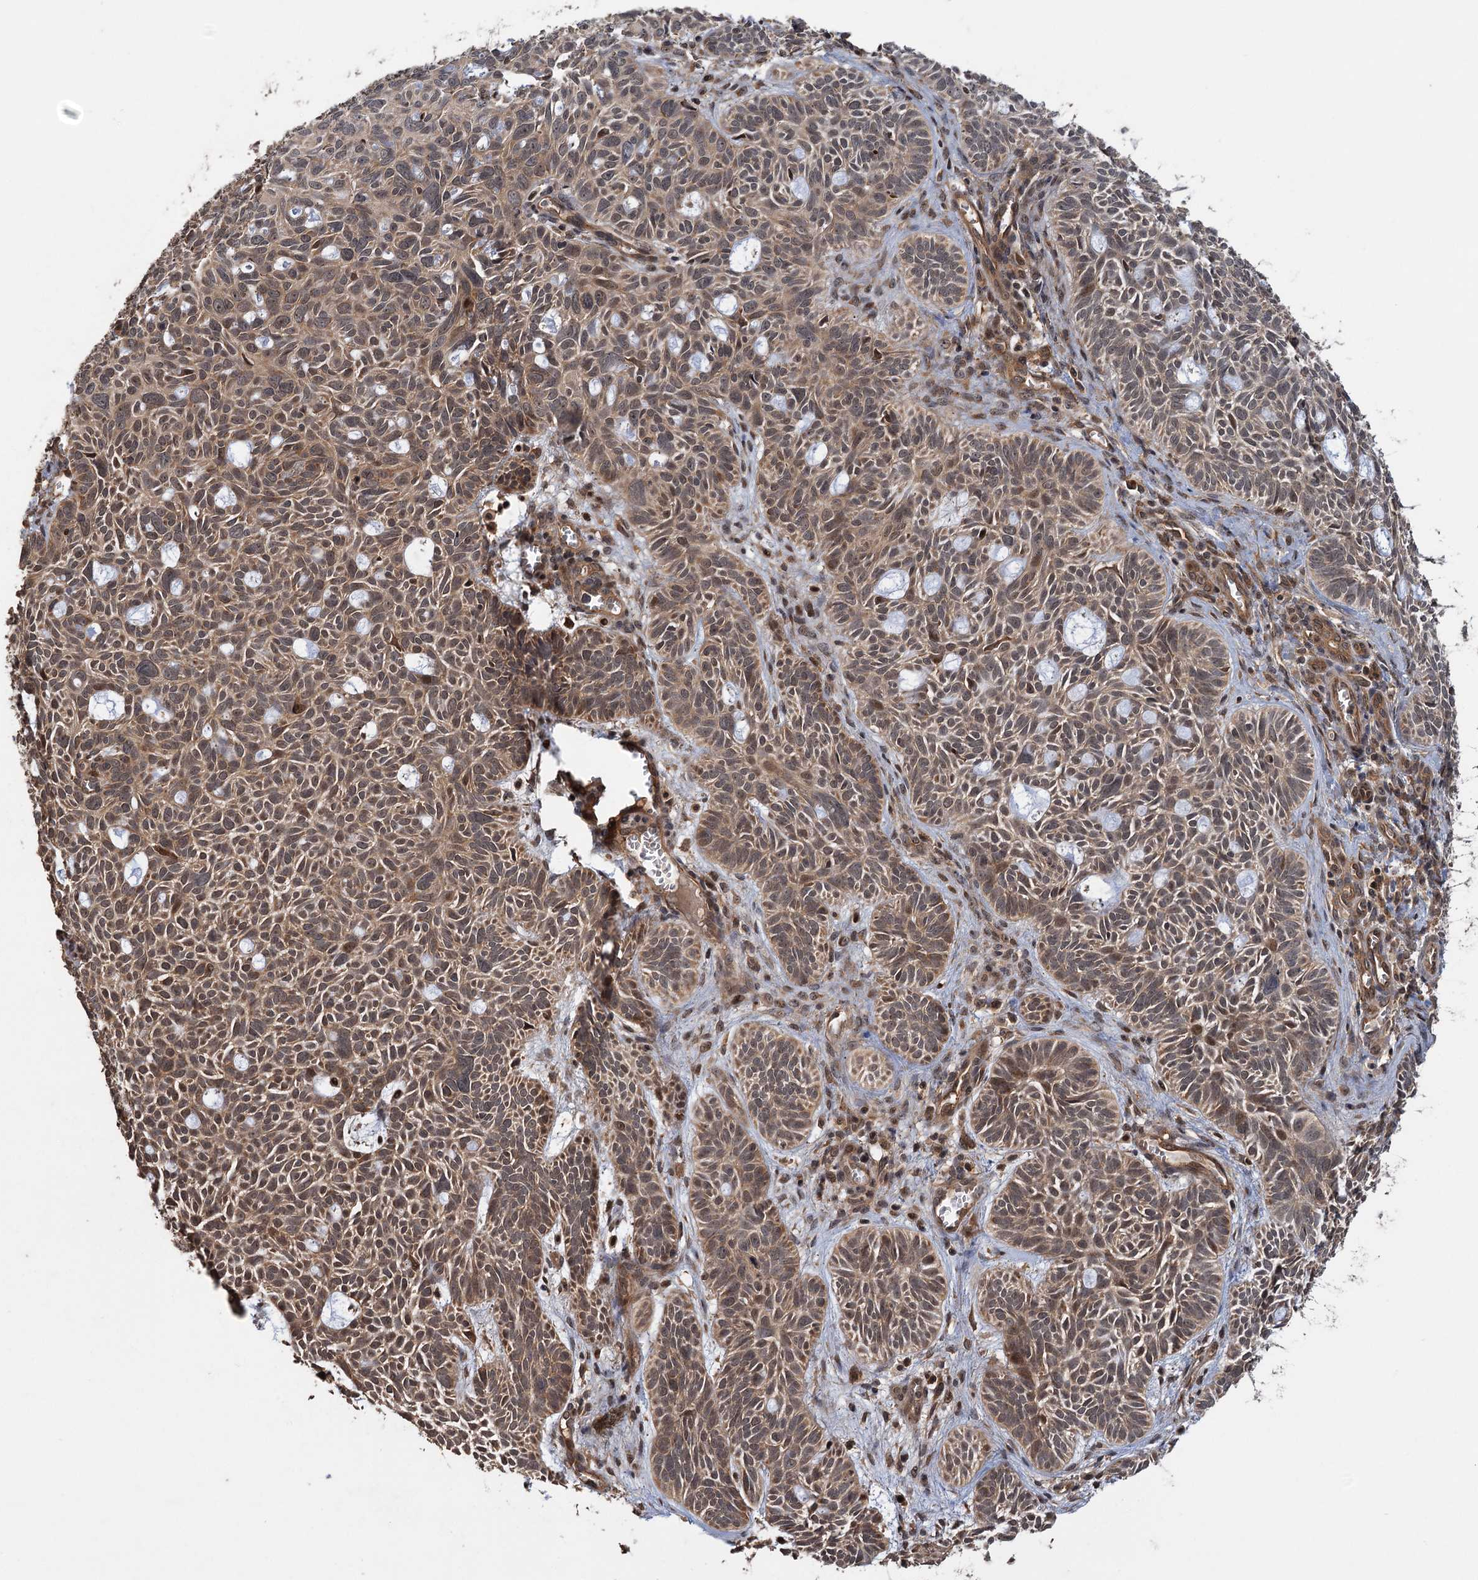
{"staining": {"intensity": "moderate", "quantity": ">75%", "location": "cytoplasmic/membranous"}, "tissue": "skin cancer", "cell_type": "Tumor cells", "image_type": "cancer", "snomed": [{"axis": "morphology", "description": "Basal cell carcinoma"}, {"axis": "topography", "description": "Skin"}], "caption": "Skin cancer tissue reveals moderate cytoplasmic/membranous positivity in about >75% of tumor cells, visualized by immunohistochemistry. Immunohistochemistry stains the protein of interest in brown and the nuclei are stained blue.", "gene": "KANSL2", "patient": {"sex": "male", "age": 69}}